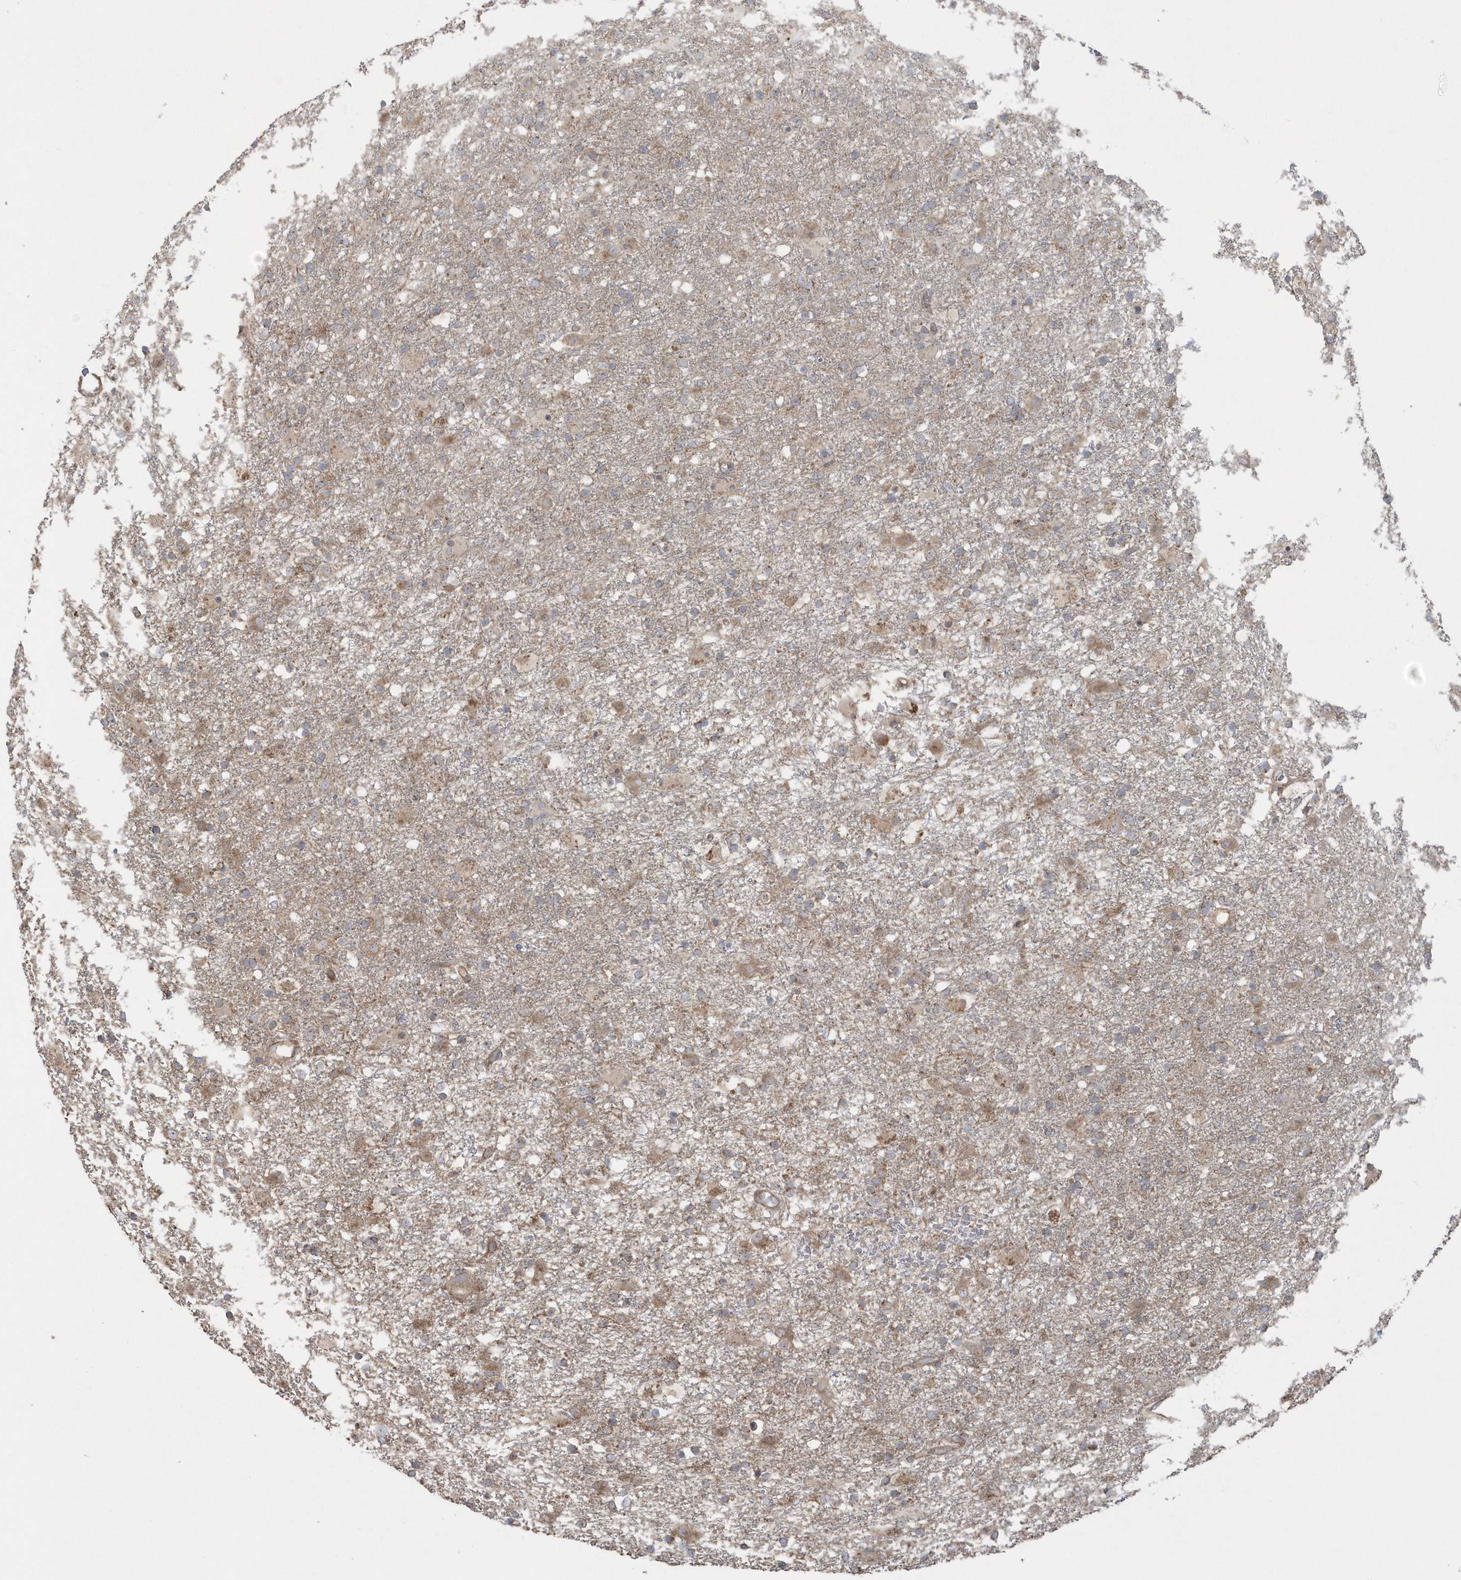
{"staining": {"intensity": "weak", "quantity": "25%-75%", "location": "cytoplasmic/membranous"}, "tissue": "glioma", "cell_type": "Tumor cells", "image_type": "cancer", "snomed": [{"axis": "morphology", "description": "Glioma, malignant, Low grade"}, {"axis": "topography", "description": "Brain"}], "caption": "This is an image of immunohistochemistry (IHC) staining of malignant low-grade glioma, which shows weak staining in the cytoplasmic/membranous of tumor cells.", "gene": "ARMC8", "patient": {"sex": "male", "age": 65}}